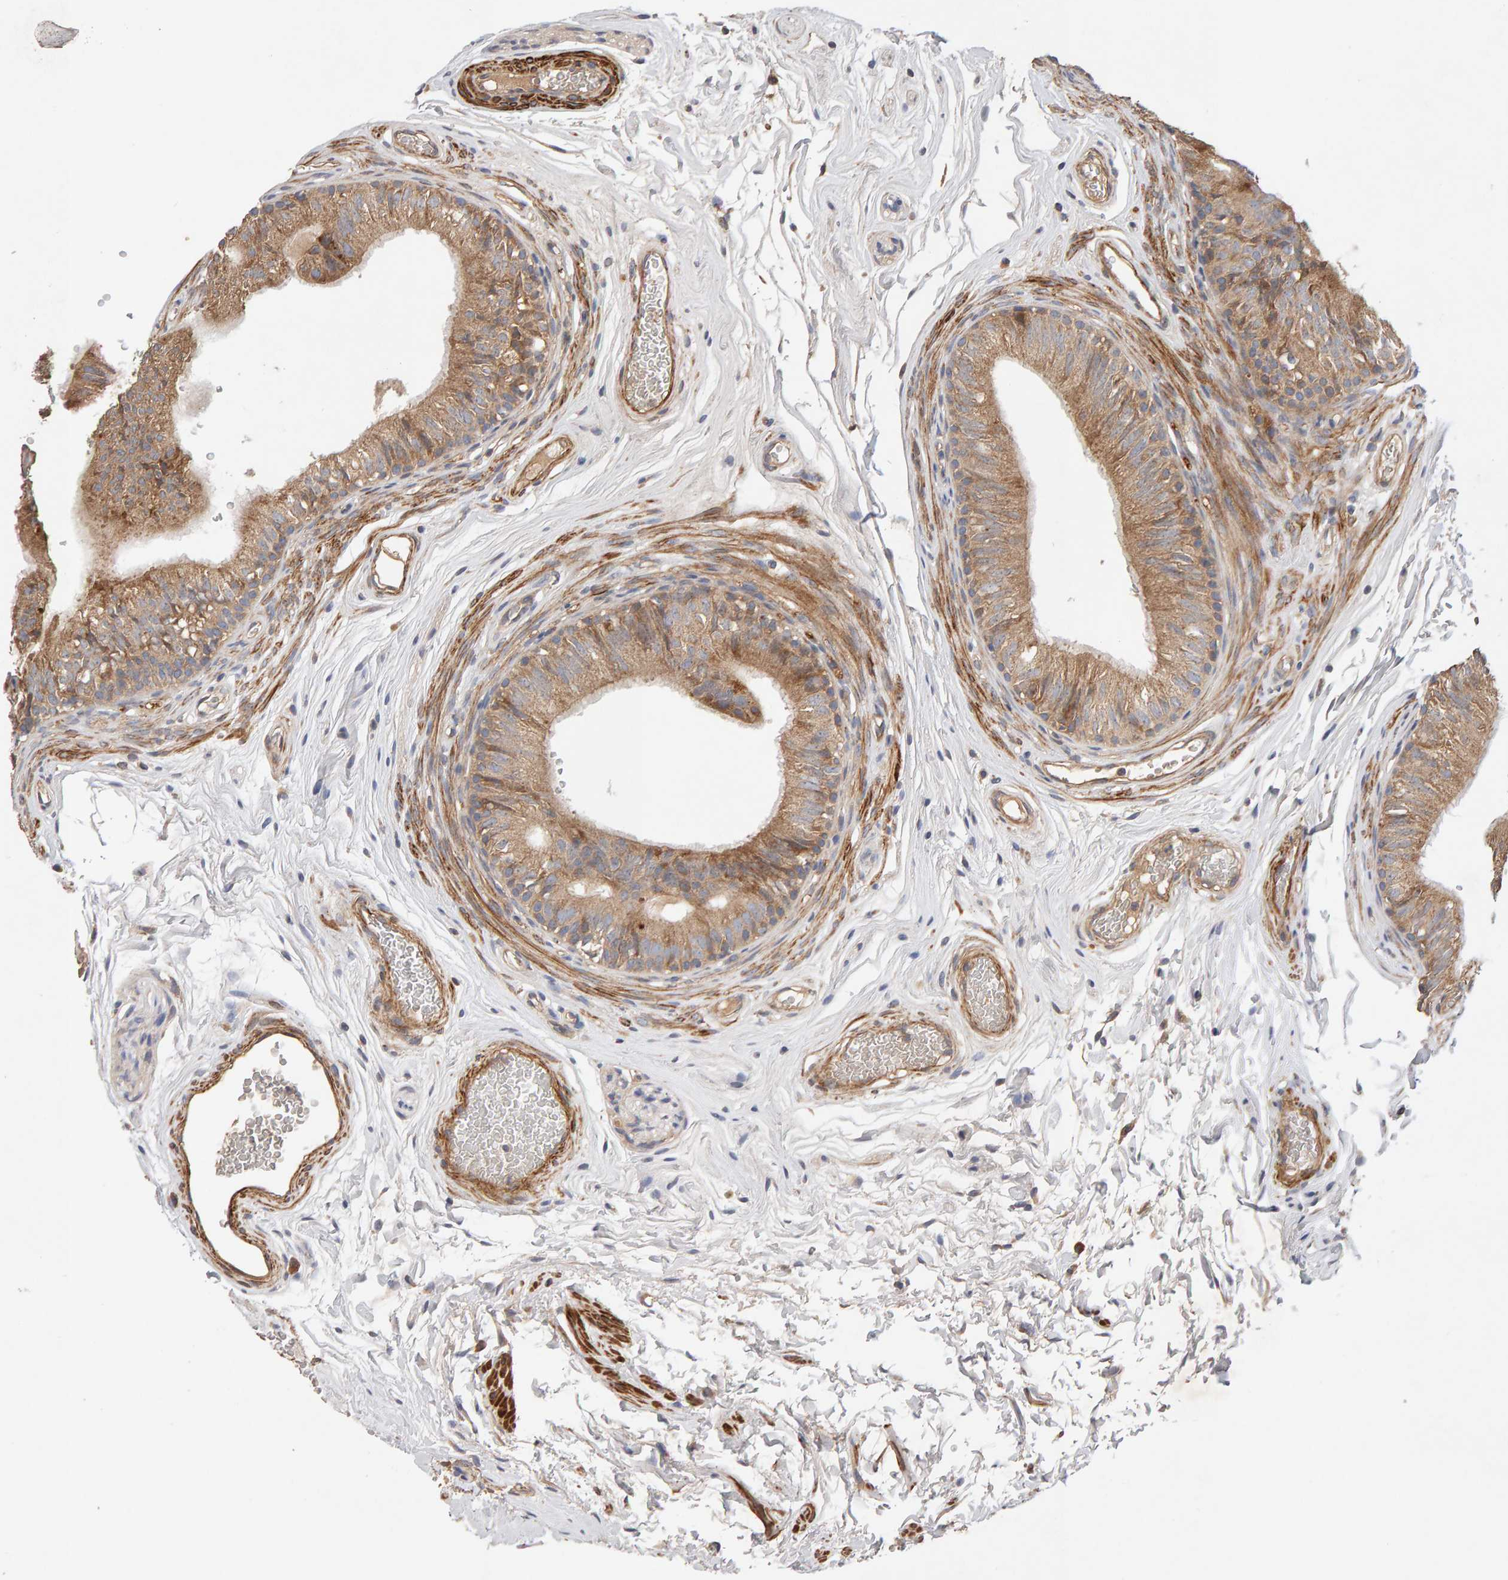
{"staining": {"intensity": "moderate", "quantity": ">75%", "location": "cytoplasmic/membranous"}, "tissue": "epididymis", "cell_type": "Glandular cells", "image_type": "normal", "snomed": [{"axis": "morphology", "description": "Normal tissue, NOS"}, {"axis": "topography", "description": "Epididymis"}], "caption": "Immunohistochemistry (IHC) histopathology image of normal epididymis stained for a protein (brown), which displays medium levels of moderate cytoplasmic/membranous expression in about >75% of glandular cells.", "gene": "RNF19A", "patient": {"sex": "male", "age": 36}}